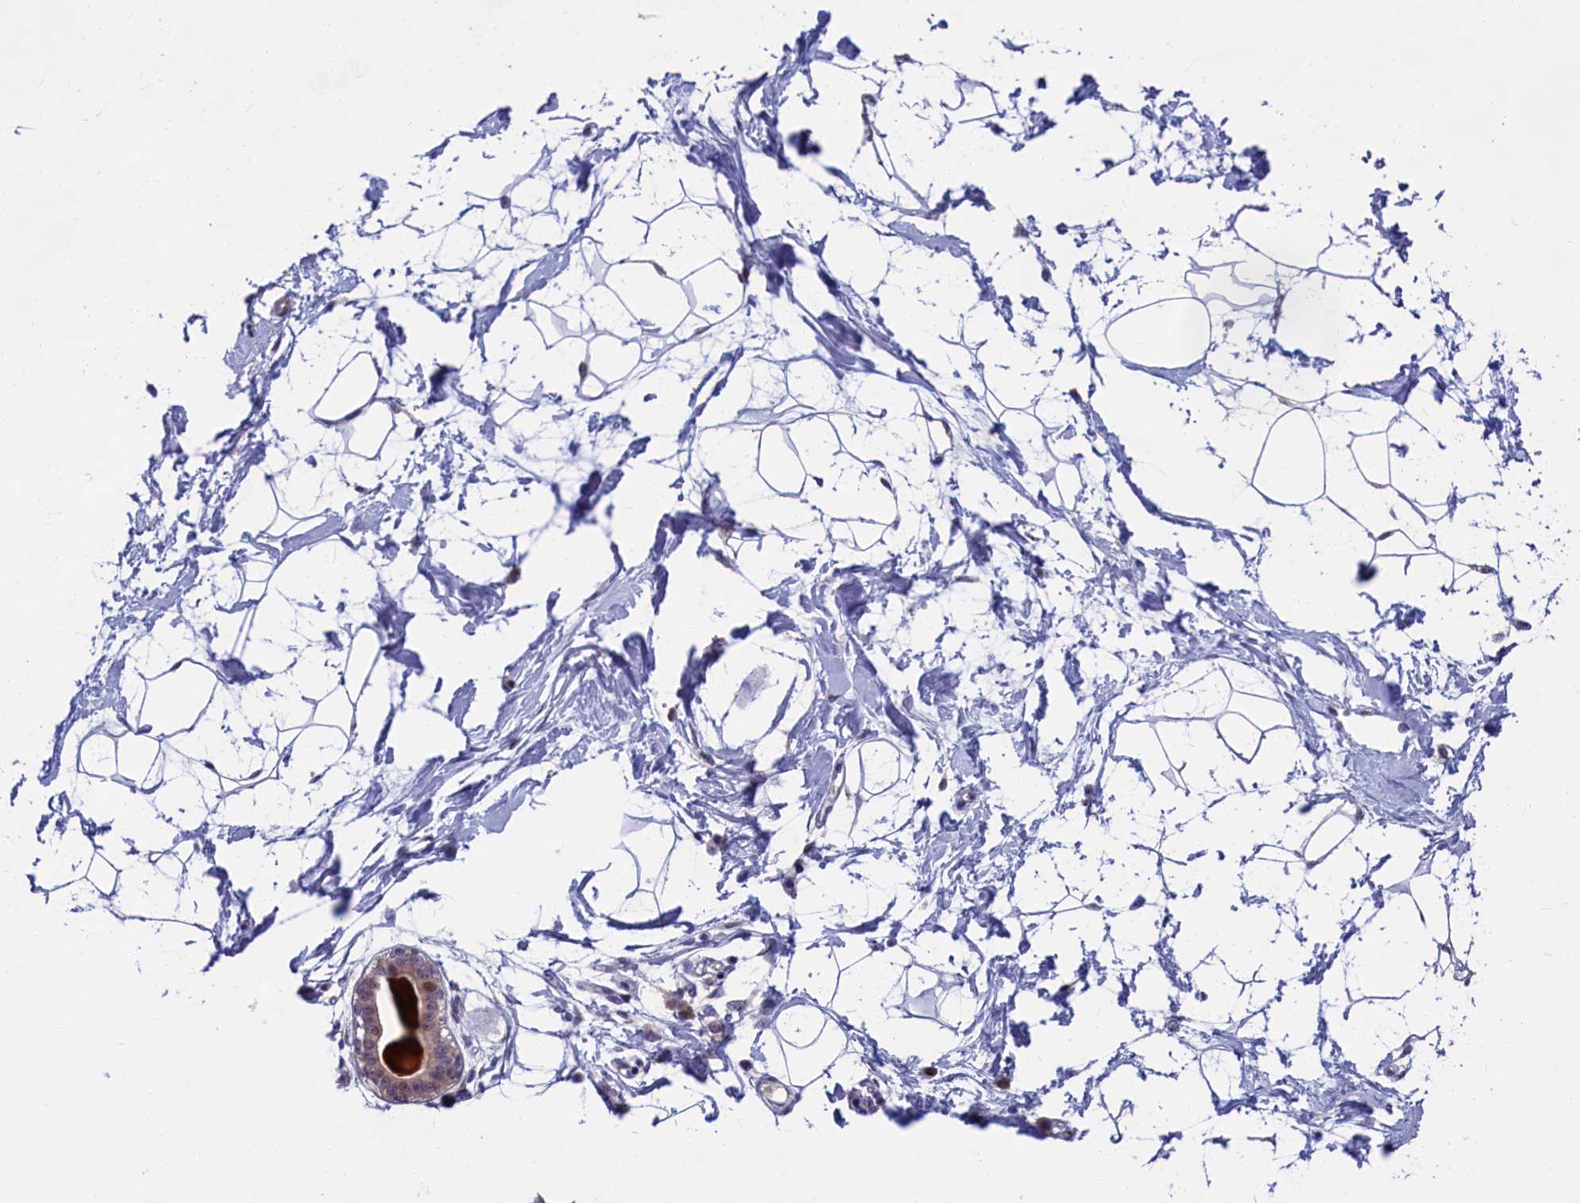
{"staining": {"intensity": "negative", "quantity": "none", "location": "none"}, "tissue": "breast", "cell_type": "Adipocytes", "image_type": "normal", "snomed": [{"axis": "morphology", "description": "Normal tissue, NOS"}, {"axis": "topography", "description": "Breast"}], "caption": "There is no significant positivity in adipocytes of breast. (DAB immunohistochemistry visualized using brightfield microscopy, high magnification).", "gene": "LIG1", "patient": {"sex": "female", "age": 45}}